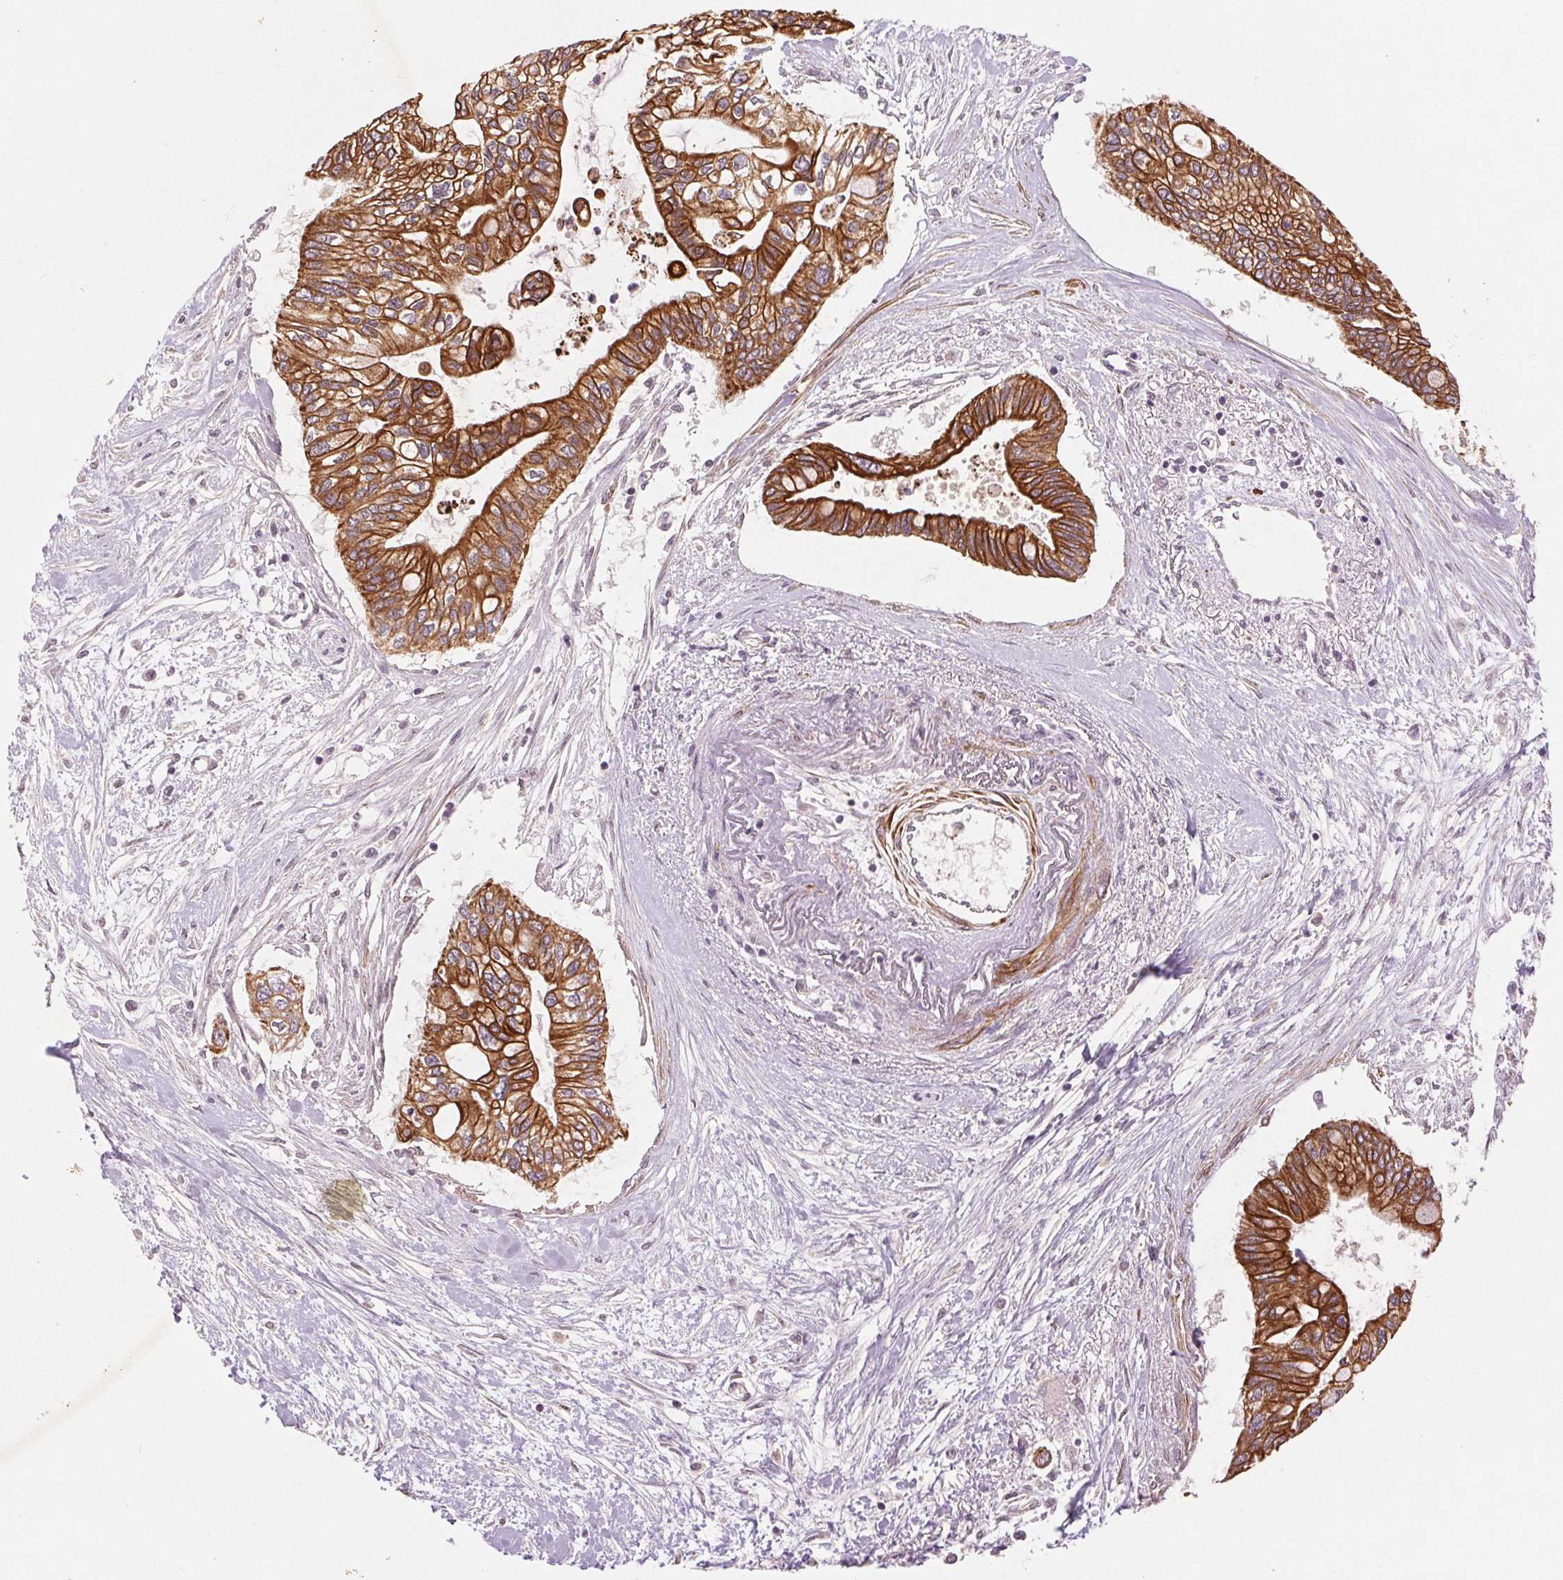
{"staining": {"intensity": "strong", "quantity": ">75%", "location": "cytoplasmic/membranous"}, "tissue": "pancreatic cancer", "cell_type": "Tumor cells", "image_type": "cancer", "snomed": [{"axis": "morphology", "description": "Adenocarcinoma, NOS"}, {"axis": "topography", "description": "Pancreas"}], "caption": "IHC of adenocarcinoma (pancreatic) reveals high levels of strong cytoplasmic/membranous expression in about >75% of tumor cells.", "gene": "SMLR1", "patient": {"sex": "female", "age": 77}}